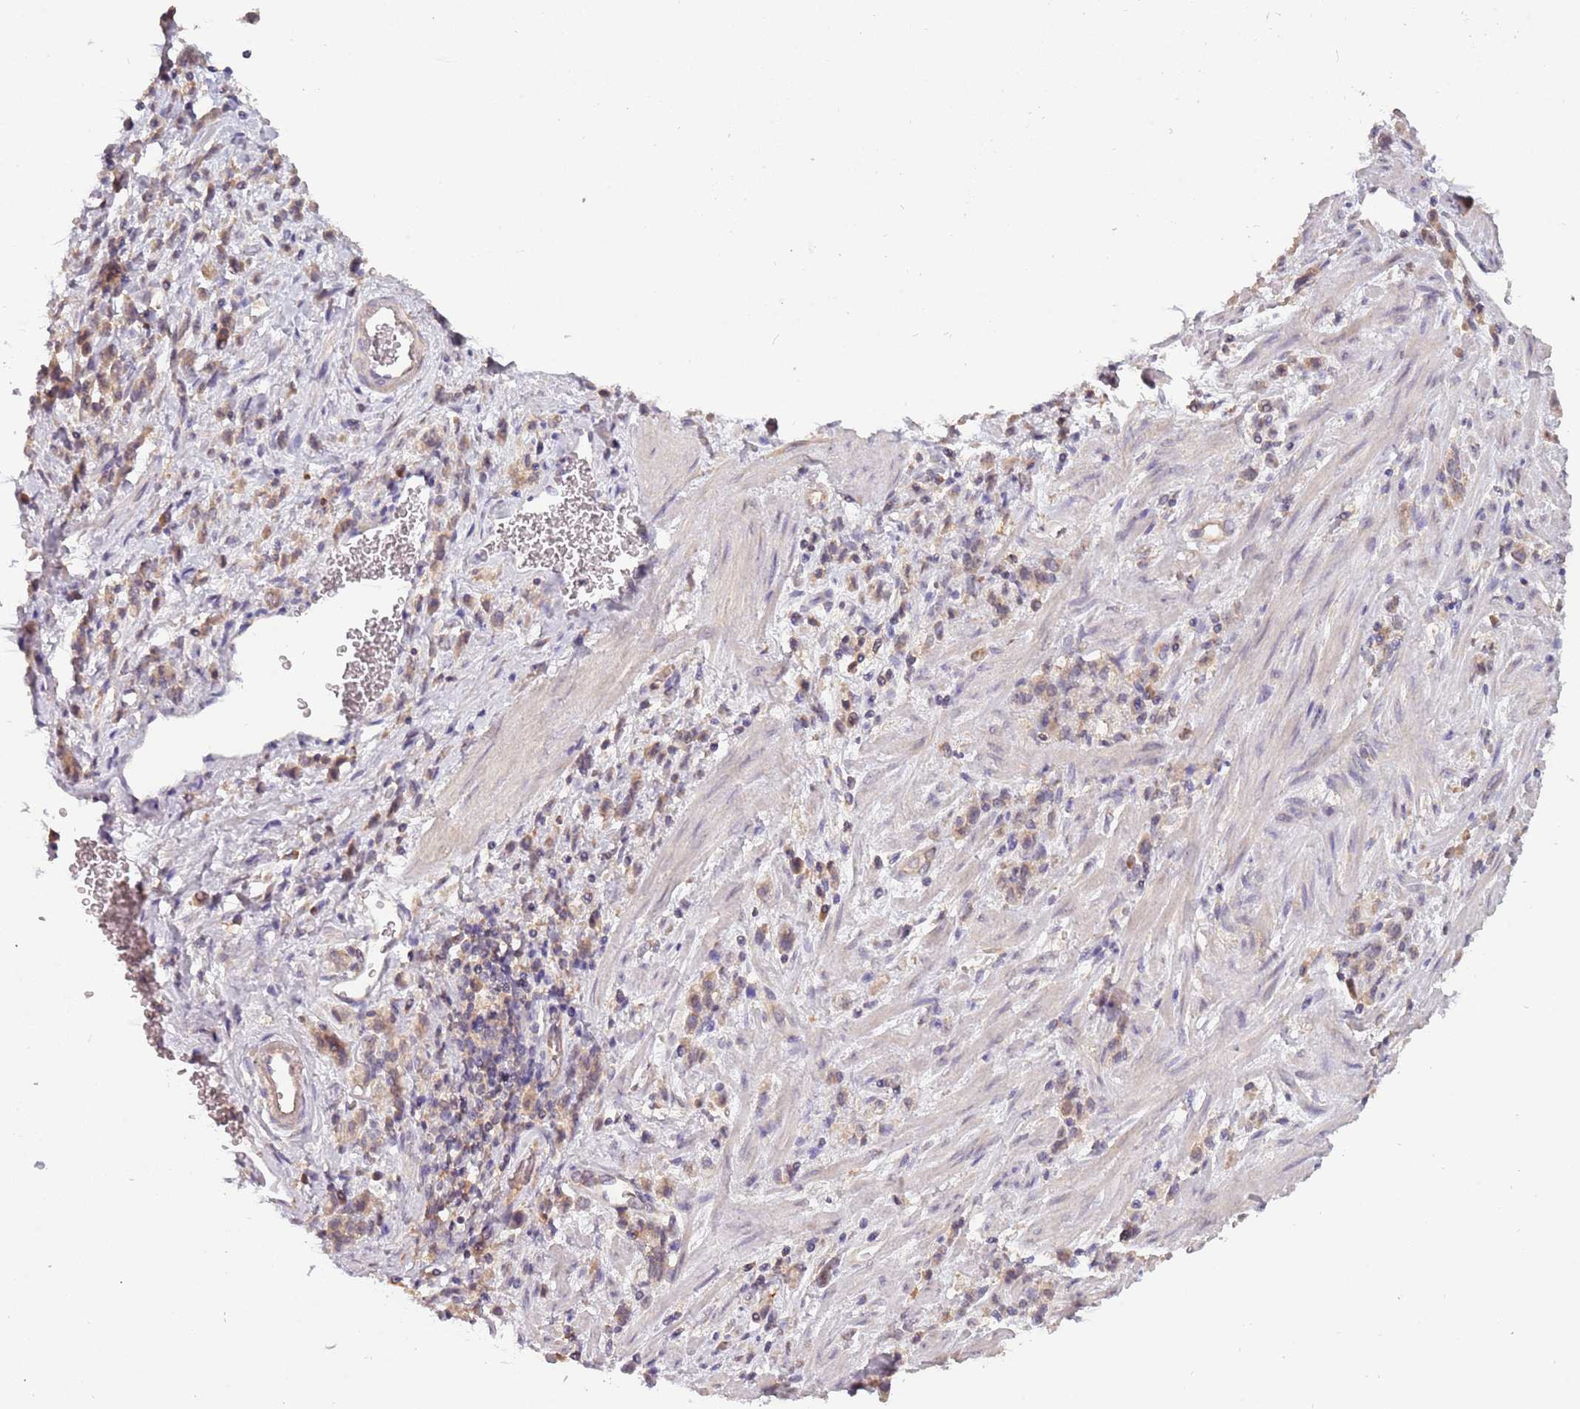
{"staining": {"intensity": "weak", "quantity": ">75%", "location": "cytoplasmic/membranous"}, "tissue": "stomach cancer", "cell_type": "Tumor cells", "image_type": "cancer", "snomed": [{"axis": "morphology", "description": "Adenocarcinoma, NOS"}, {"axis": "topography", "description": "Stomach"}], "caption": "This histopathology image displays stomach adenocarcinoma stained with immunohistochemistry (IHC) to label a protein in brown. The cytoplasmic/membranous of tumor cells show weak positivity for the protein. Nuclei are counter-stained blue.", "gene": "USP32", "patient": {"sex": "male", "age": 77}}